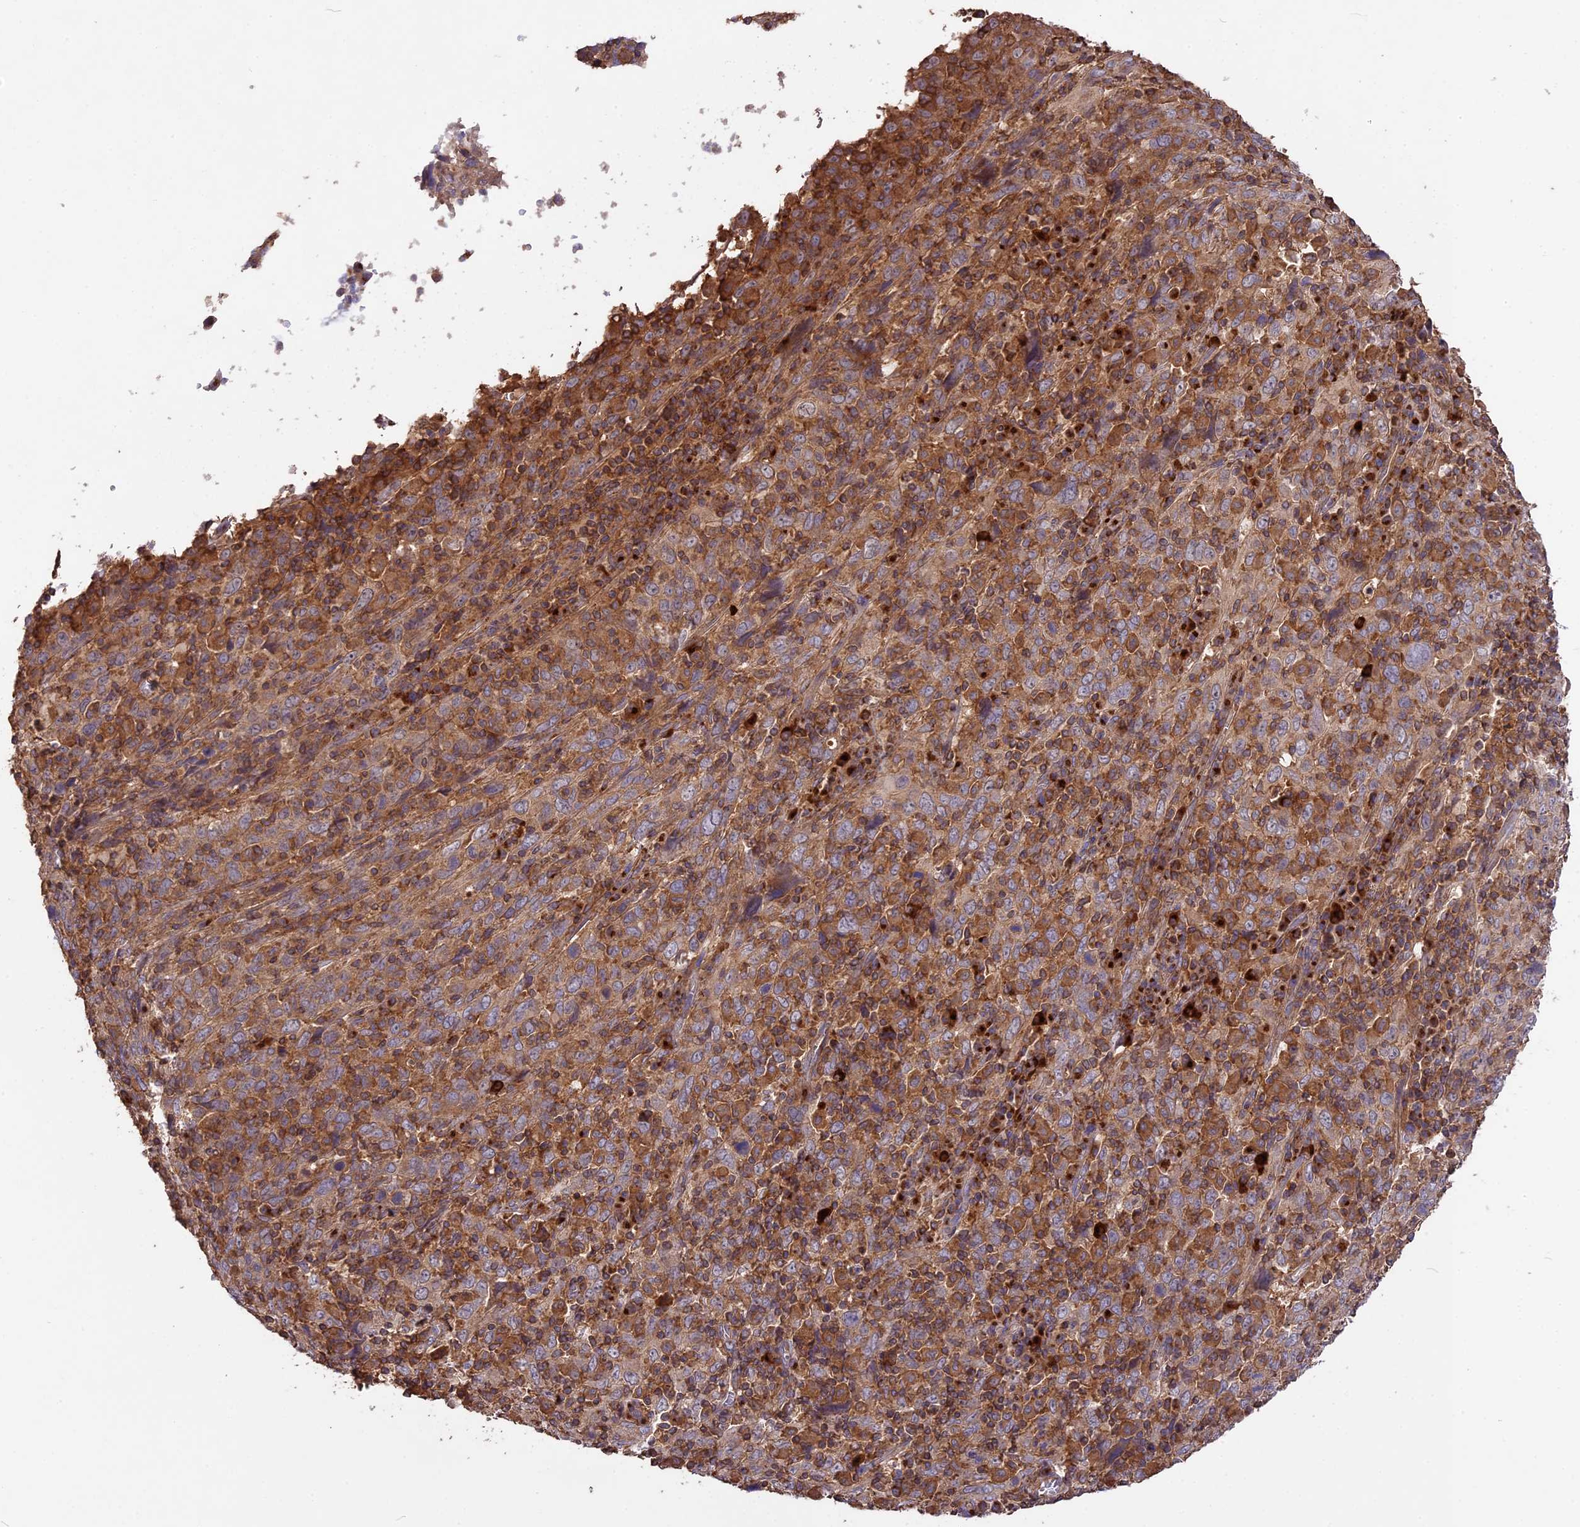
{"staining": {"intensity": "strong", "quantity": ">75%", "location": "cytoplasmic/membranous"}, "tissue": "cervical cancer", "cell_type": "Tumor cells", "image_type": "cancer", "snomed": [{"axis": "morphology", "description": "Squamous cell carcinoma, NOS"}, {"axis": "topography", "description": "Cervix"}], "caption": "A brown stain labels strong cytoplasmic/membranous expression of a protein in human squamous cell carcinoma (cervical) tumor cells.", "gene": "NUDT8", "patient": {"sex": "female", "age": 46}}